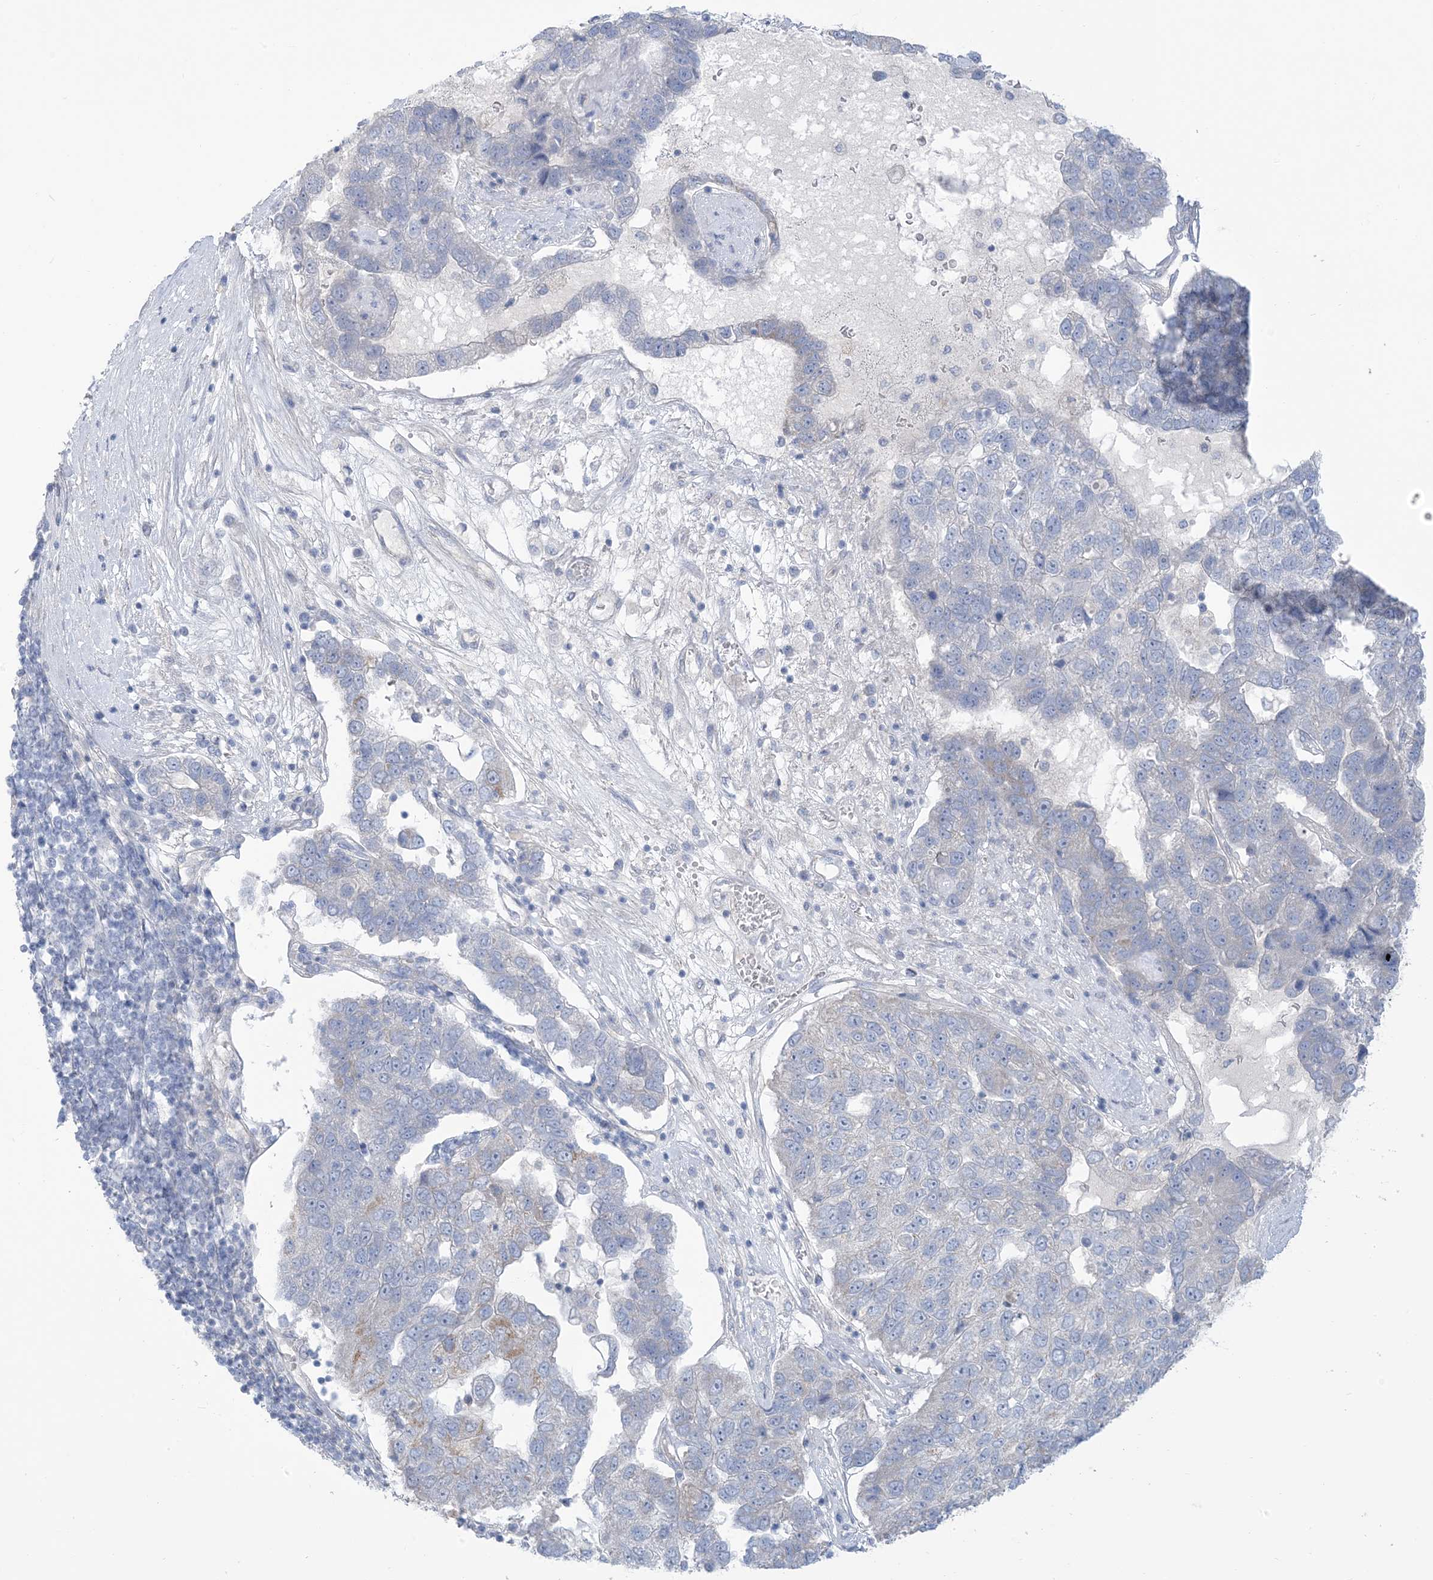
{"staining": {"intensity": "weak", "quantity": "<25%", "location": "cytoplasmic/membranous"}, "tissue": "pancreatic cancer", "cell_type": "Tumor cells", "image_type": "cancer", "snomed": [{"axis": "morphology", "description": "Adenocarcinoma, NOS"}, {"axis": "topography", "description": "Pancreas"}], "caption": "Tumor cells show no significant protein positivity in adenocarcinoma (pancreatic). The staining is performed using DAB (3,3'-diaminobenzidine) brown chromogen with nuclei counter-stained in using hematoxylin.", "gene": "MTHFD2L", "patient": {"sex": "female", "age": 61}}